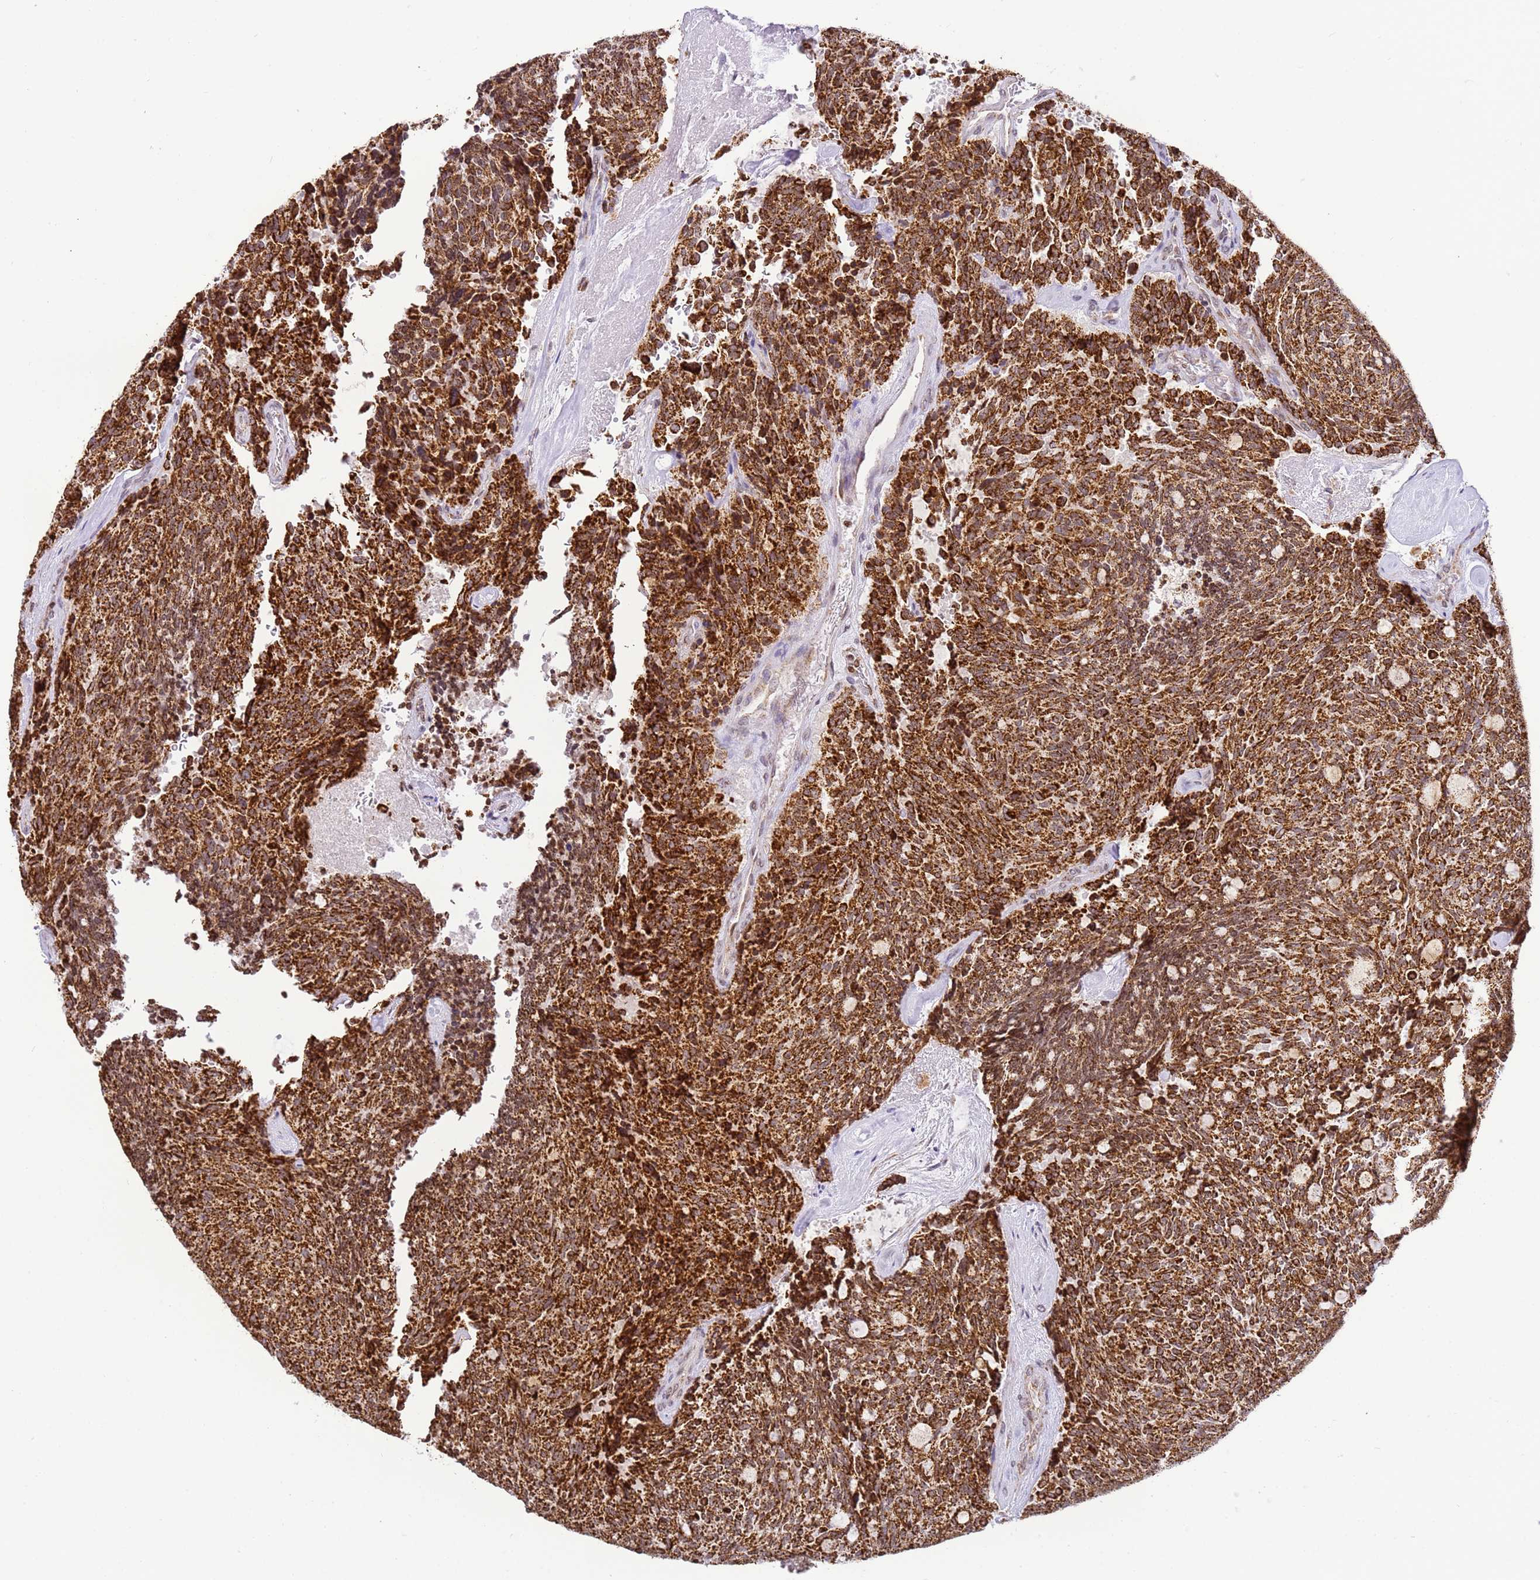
{"staining": {"intensity": "strong", "quantity": ">75%", "location": "cytoplasmic/membranous"}, "tissue": "carcinoid", "cell_type": "Tumor cells", "image_type": "cancer", "snomed": [{"axis": "morphology", "description": "Carcinoid, malignant, NOS"}, {"axis": "topography", "description": "Pancreas"}], "caption": "IHC of carcinoid shows high levels of strong cytoplasmic/membranous staining in about >75% of tumor cells. (DAB (3,3'-diaminobenzidine) IHC, brown staining for protein, blue staining for nuclei).", "gene": "HSPE1", "patient": {"sex": "female", "age": 54}}